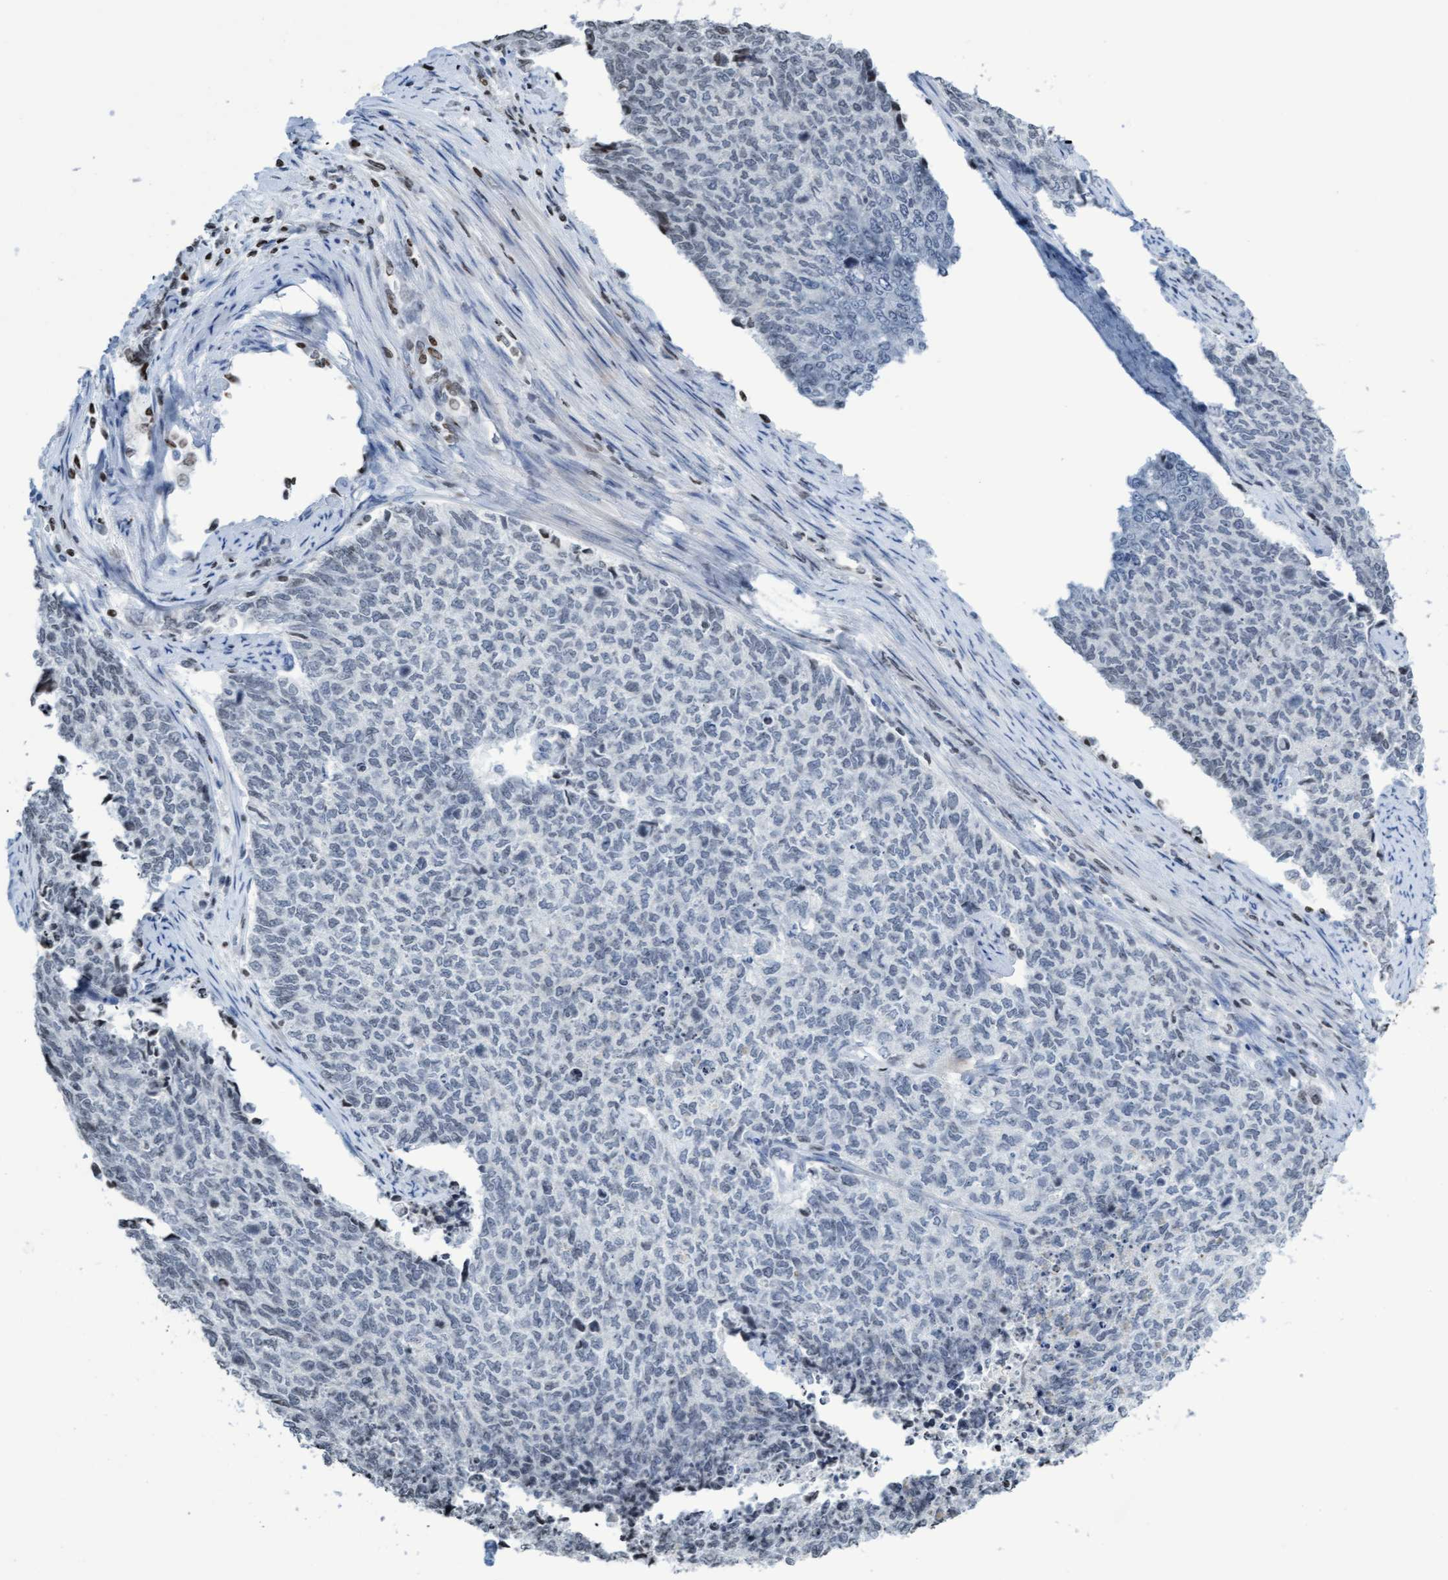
{"staining": {"intensity": "negative", "quantity": "none", "location": "none"}, "tissue": "cervical cancer", "cell_type": "Tumor cells", "image_type": "cancer", "snomed": [{"axis": "morphology", "description": "Squamous cell carcinoma, NOS"}, {"axis": "topography", "description": "Cervix"}], "caption": "DAB immunohistochemical staining of squamous cell carcinoma (cervical) demonstrates no significant staining in tumor cells.", "gene": "CBX2", "patient": {"sex": "female", "age": 63}}